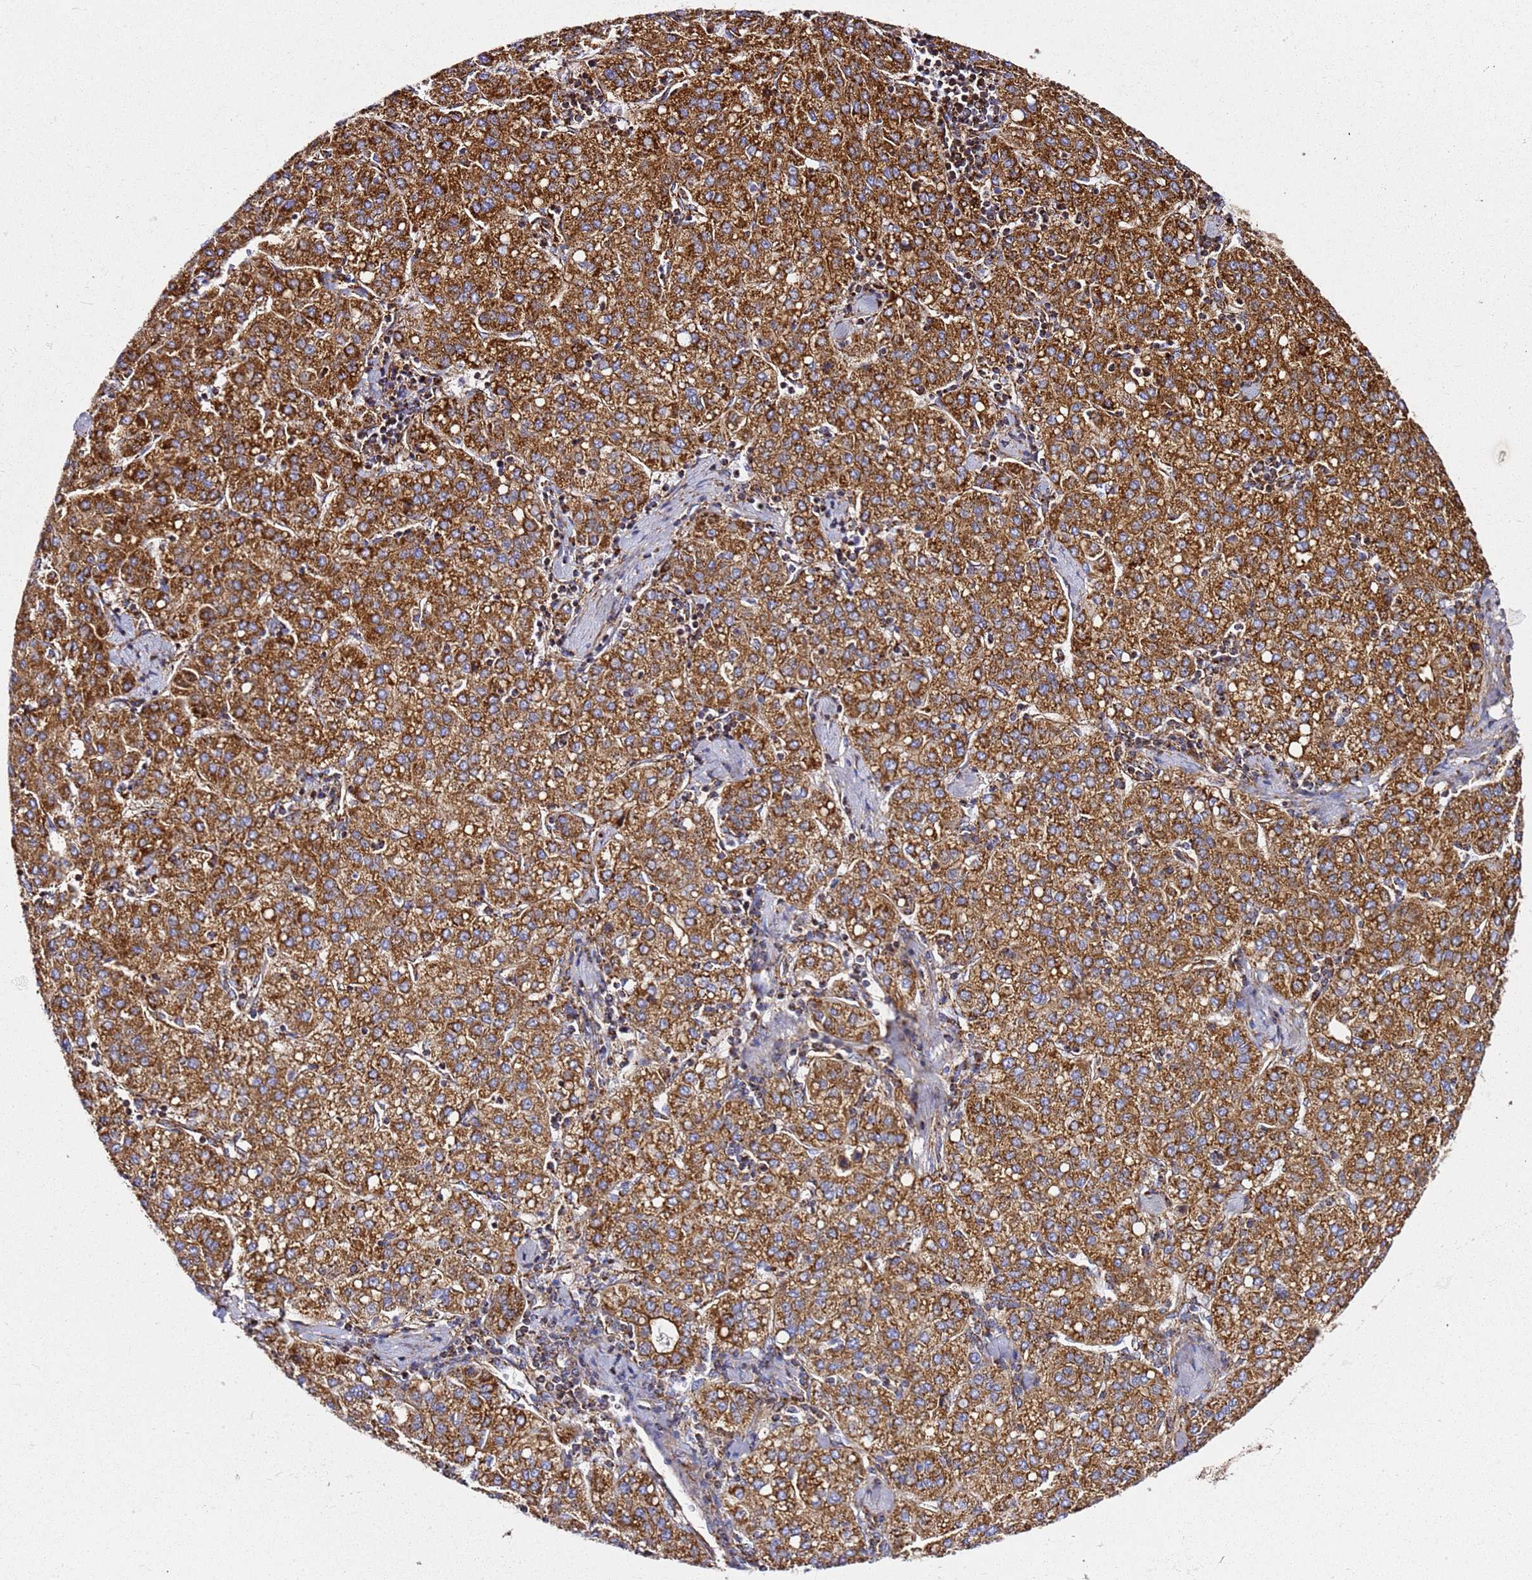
{"staining": {"intensity": "strong", "quantity": ">75%", "location": "cytoplasmic/membranous"}, "tissue": "liver cancer", "cell_type": "Tumor cells", "image_type": "cancer", "snomed": [{"axis": "morphology", "description": "Carcinoma, Hepatocellular, NOS"}, {"axis": "topography", "description": "Liver"}], "caption": "Immunohistochemistry (IHC) histopathology image of neoplastic tissue: hepatocellular carcinoma (liver) stained using IHC demonstrates high levels of strong protein expression localized specifically in the cytoplasmic/membranous of tumor cells, appearing as a cytoplasmic/membranous brown color.", "gene": "NDUFA3", "patient": {"sex": "male", "age": 65}}